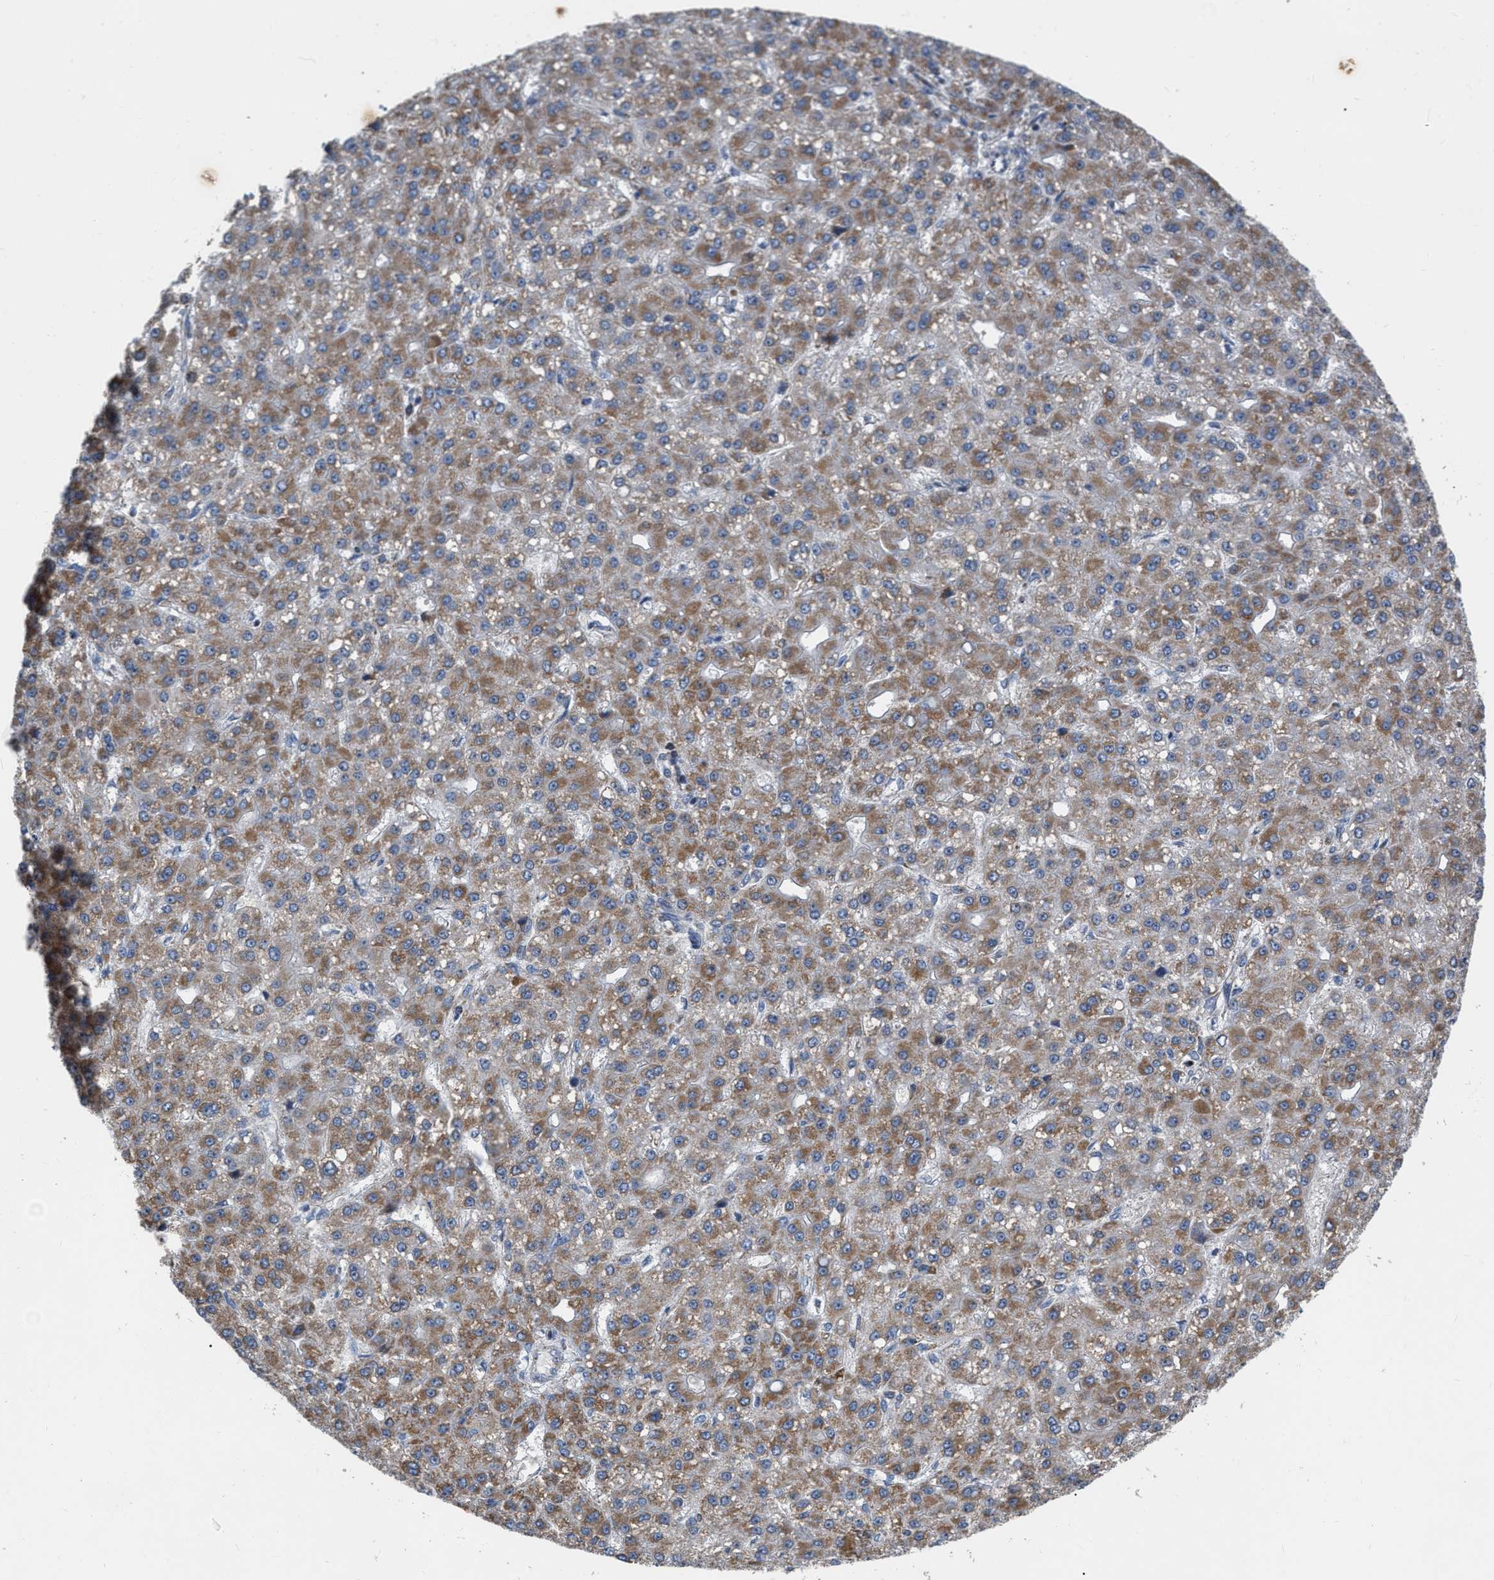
{"staining": {"intensity": "moderate", "quantity": ">75%", "location": "cytoplasmic/membranous"}, "tissue": "liver cancer", "cell_type": "Tumor cells", "image_type": "cancer", "snomed": [{"axis": "morphology", "description": "Carcinoma, Hepatocellular, NOS"}, {"axis": "topography", "description": "Liver"}], "caption": "An image of liver cancer (hepatocellular carcinoma) stained for a protein exhibits moderate cytoplasmic/membranous brown staining in tumor cells. (brown staining indicates protein expression, while blue staining denotes nuclei).", "gene": "DDX56", "patient": {"sex": "male", "age": 67}}